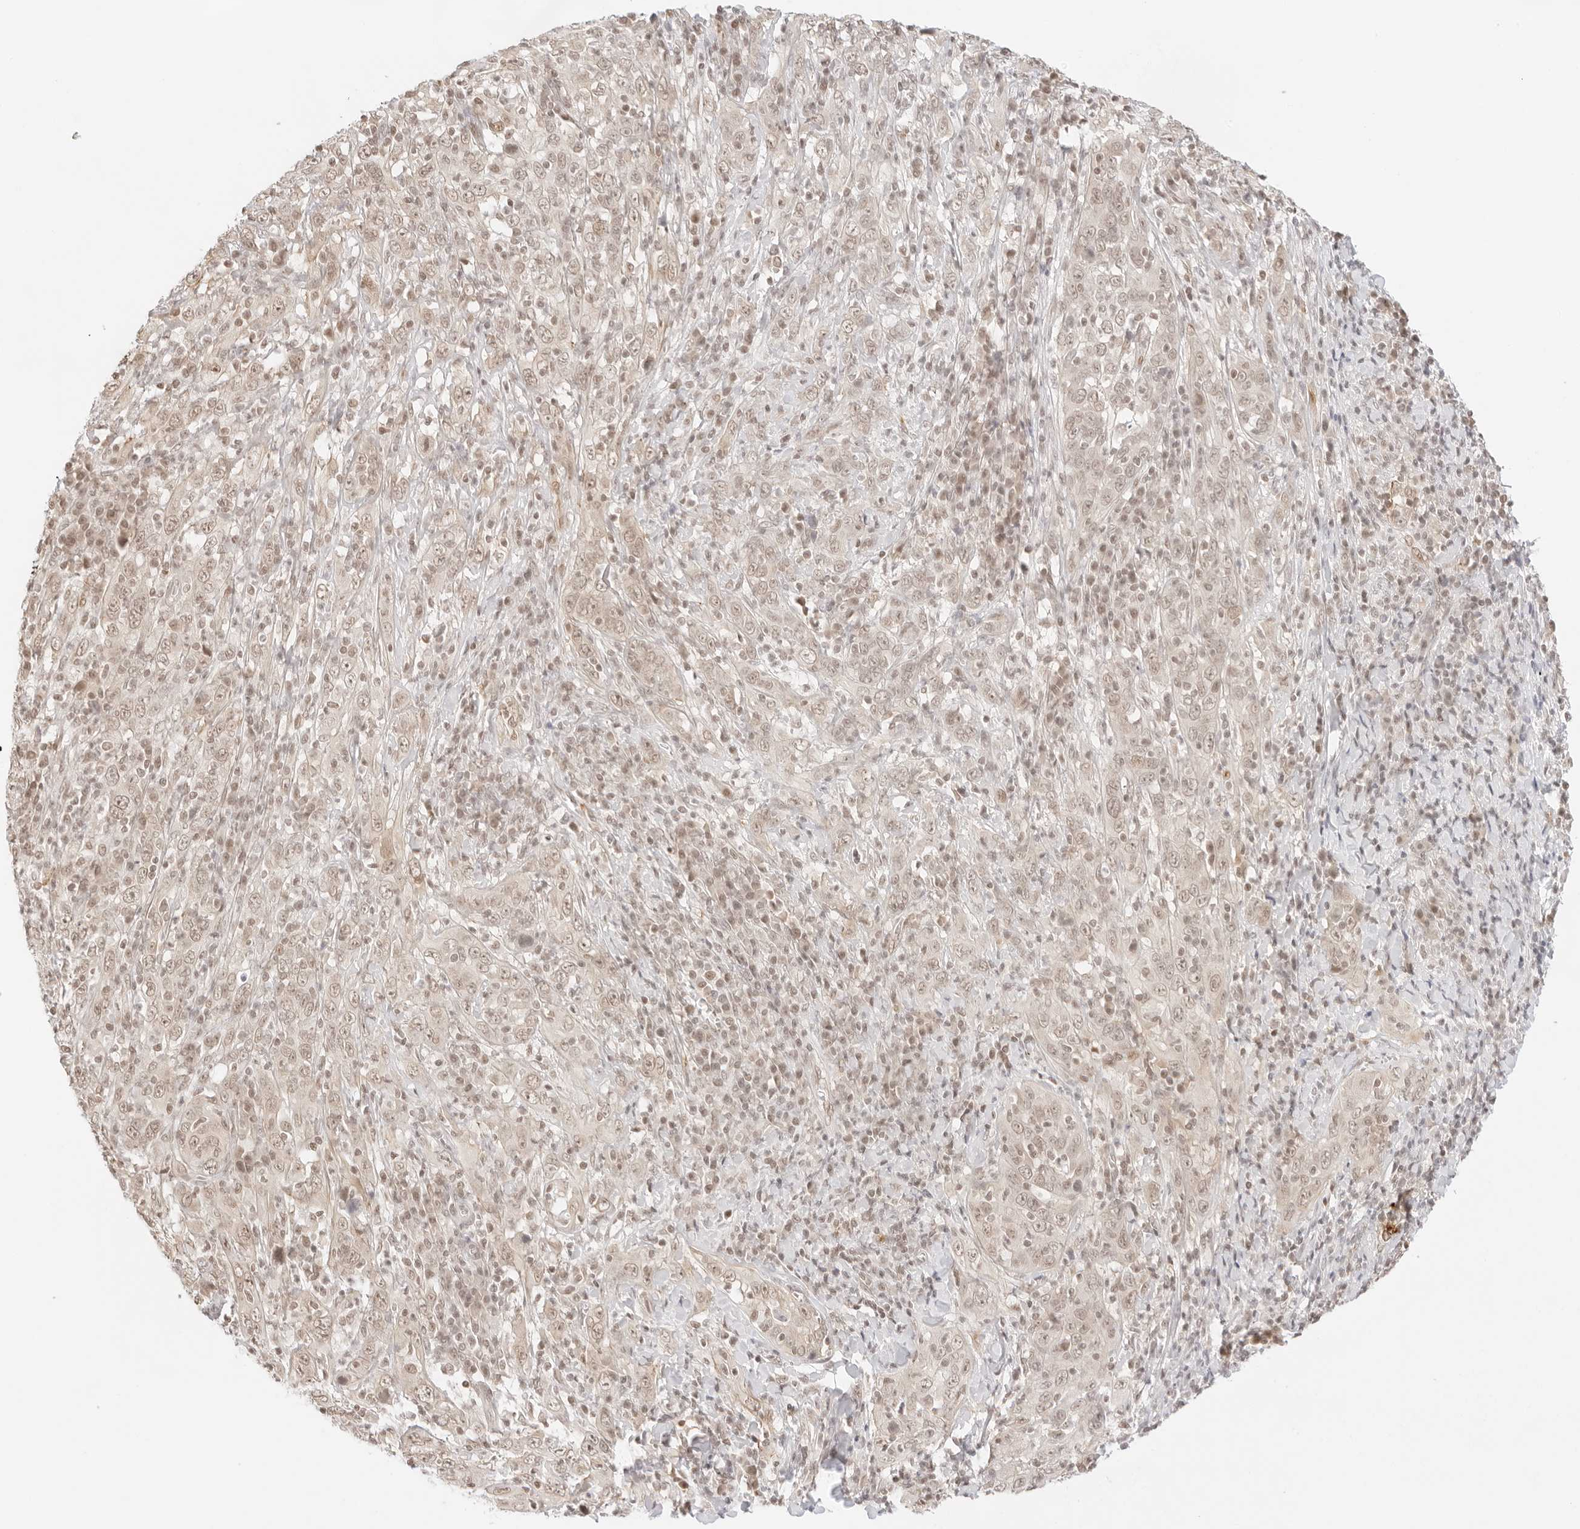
{"staining": {"intensity": "weak", "quantity": "25%-75%", "location": "nuclear"}, "tissue": "cervical cancer", "cell_type": "Tumor cells", "image_type": "cancer", "snomed": [{"axis": "morphology", "description": "Squamous cell carcinoma, NOS"}, {"axis": "topography", "description": "Cervix"}], "caption": "Immunohistochemistry histopathology image of human cervical cancer stained for a protein (brown), which reveals low levels of weak nuclear positivity in about 25%-75% of tumor cells.", "gene": "GNAS", "patient": {"sex": "female", "age": 46}}